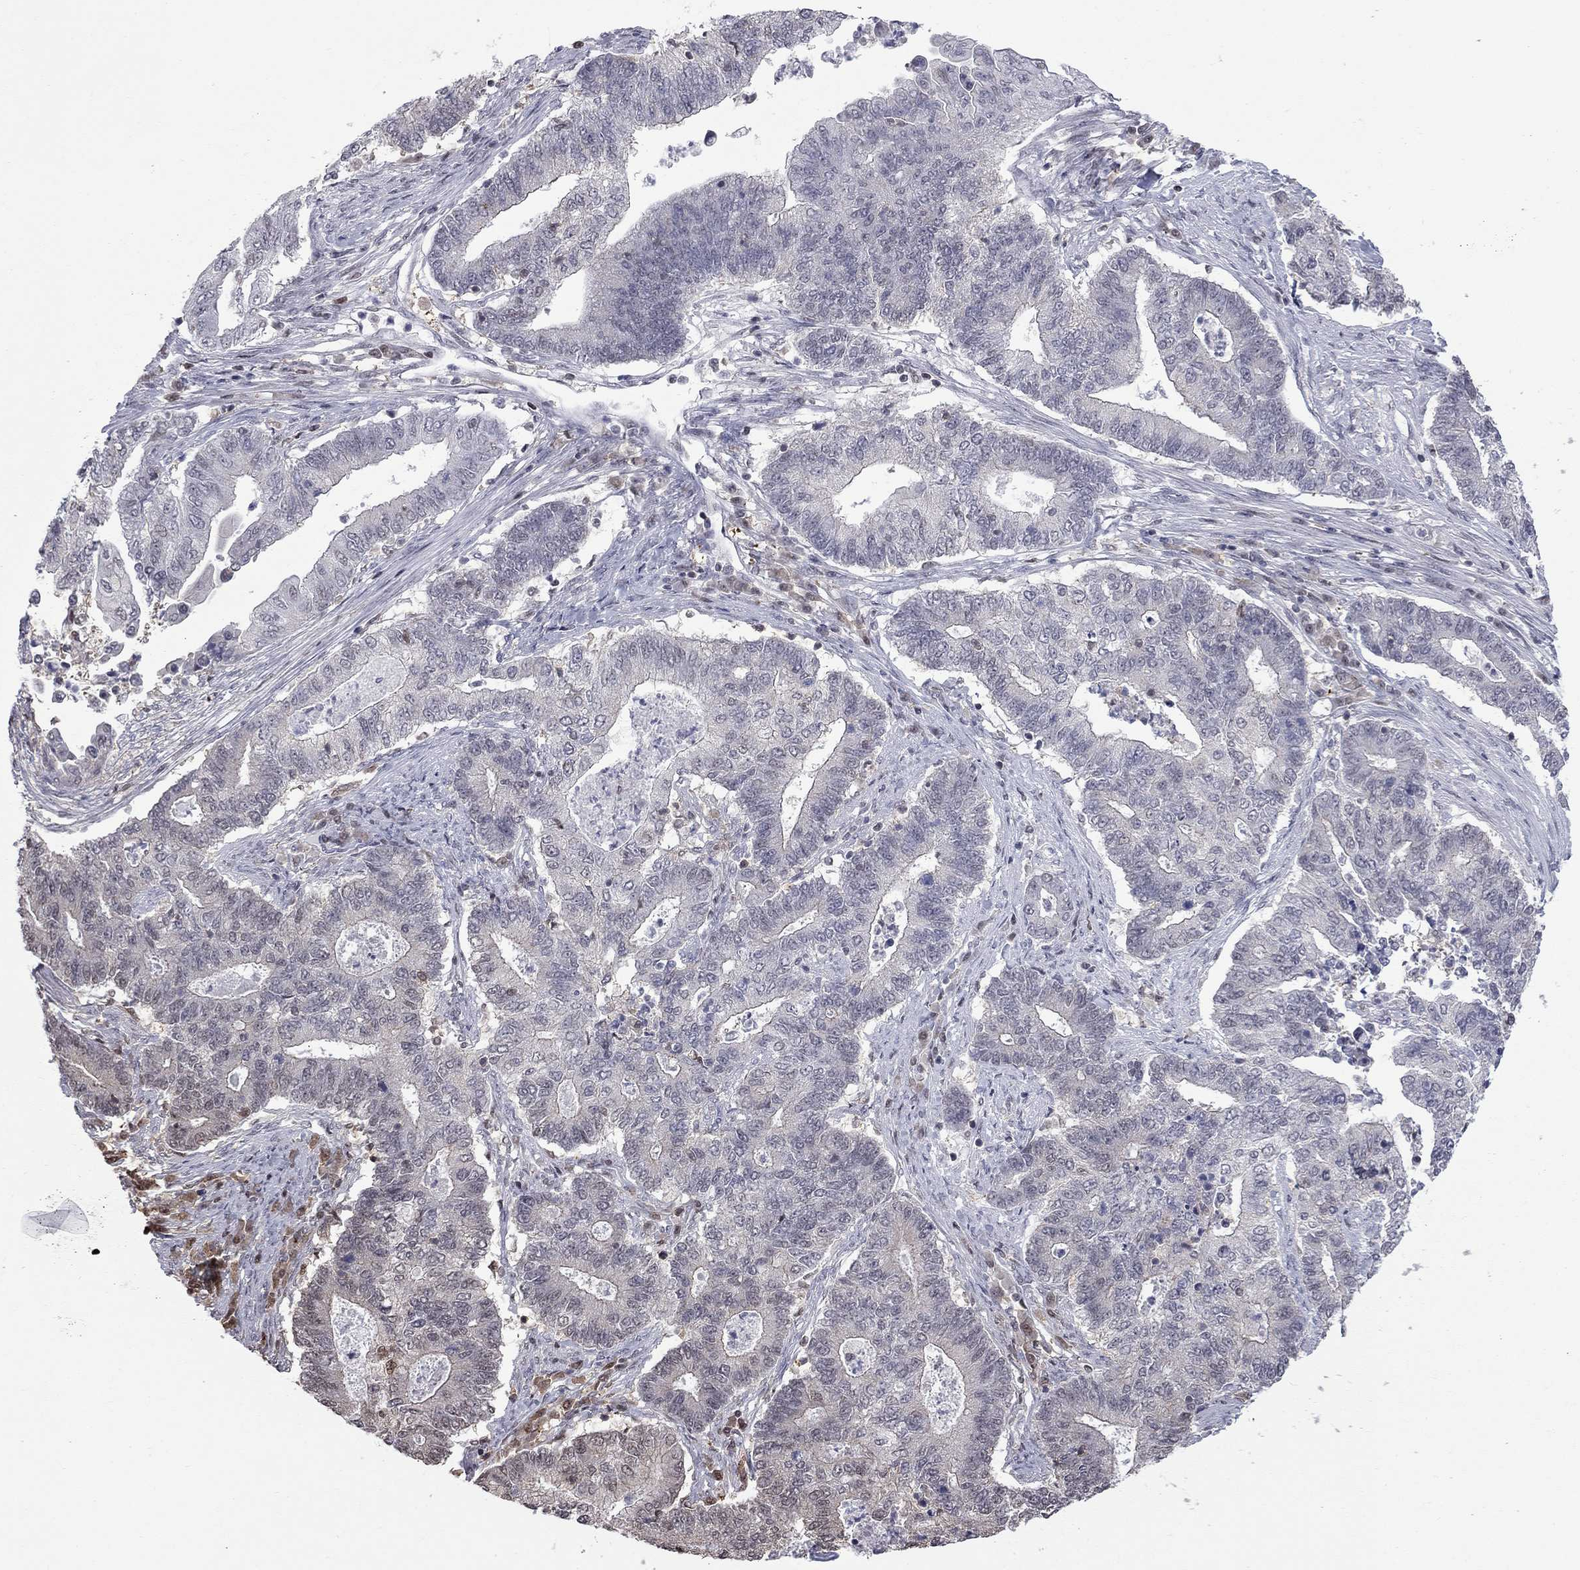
{"staining": {"intensity": "negative", "quantity": "none", "location": "none"}, "tissue": "endometrial cancer", "cell_type": "Tumor cells", "image_type": "cancer", "snomed": [{"axis": "morphology", "description": "Adenocarcinoma, NOS"}, {"axis": "topography", "description": "Uterus"}, {"axis": "topography", "description": "Endometrium"}], "caption": "High power microscopy image of an immunohistochemistry photomicrograph of adenocarcinoma (endometrial), revealing no significant staining in tumor cells.", "gene": "RFWD3", "patient": {"sex": "female", "age": 54}}